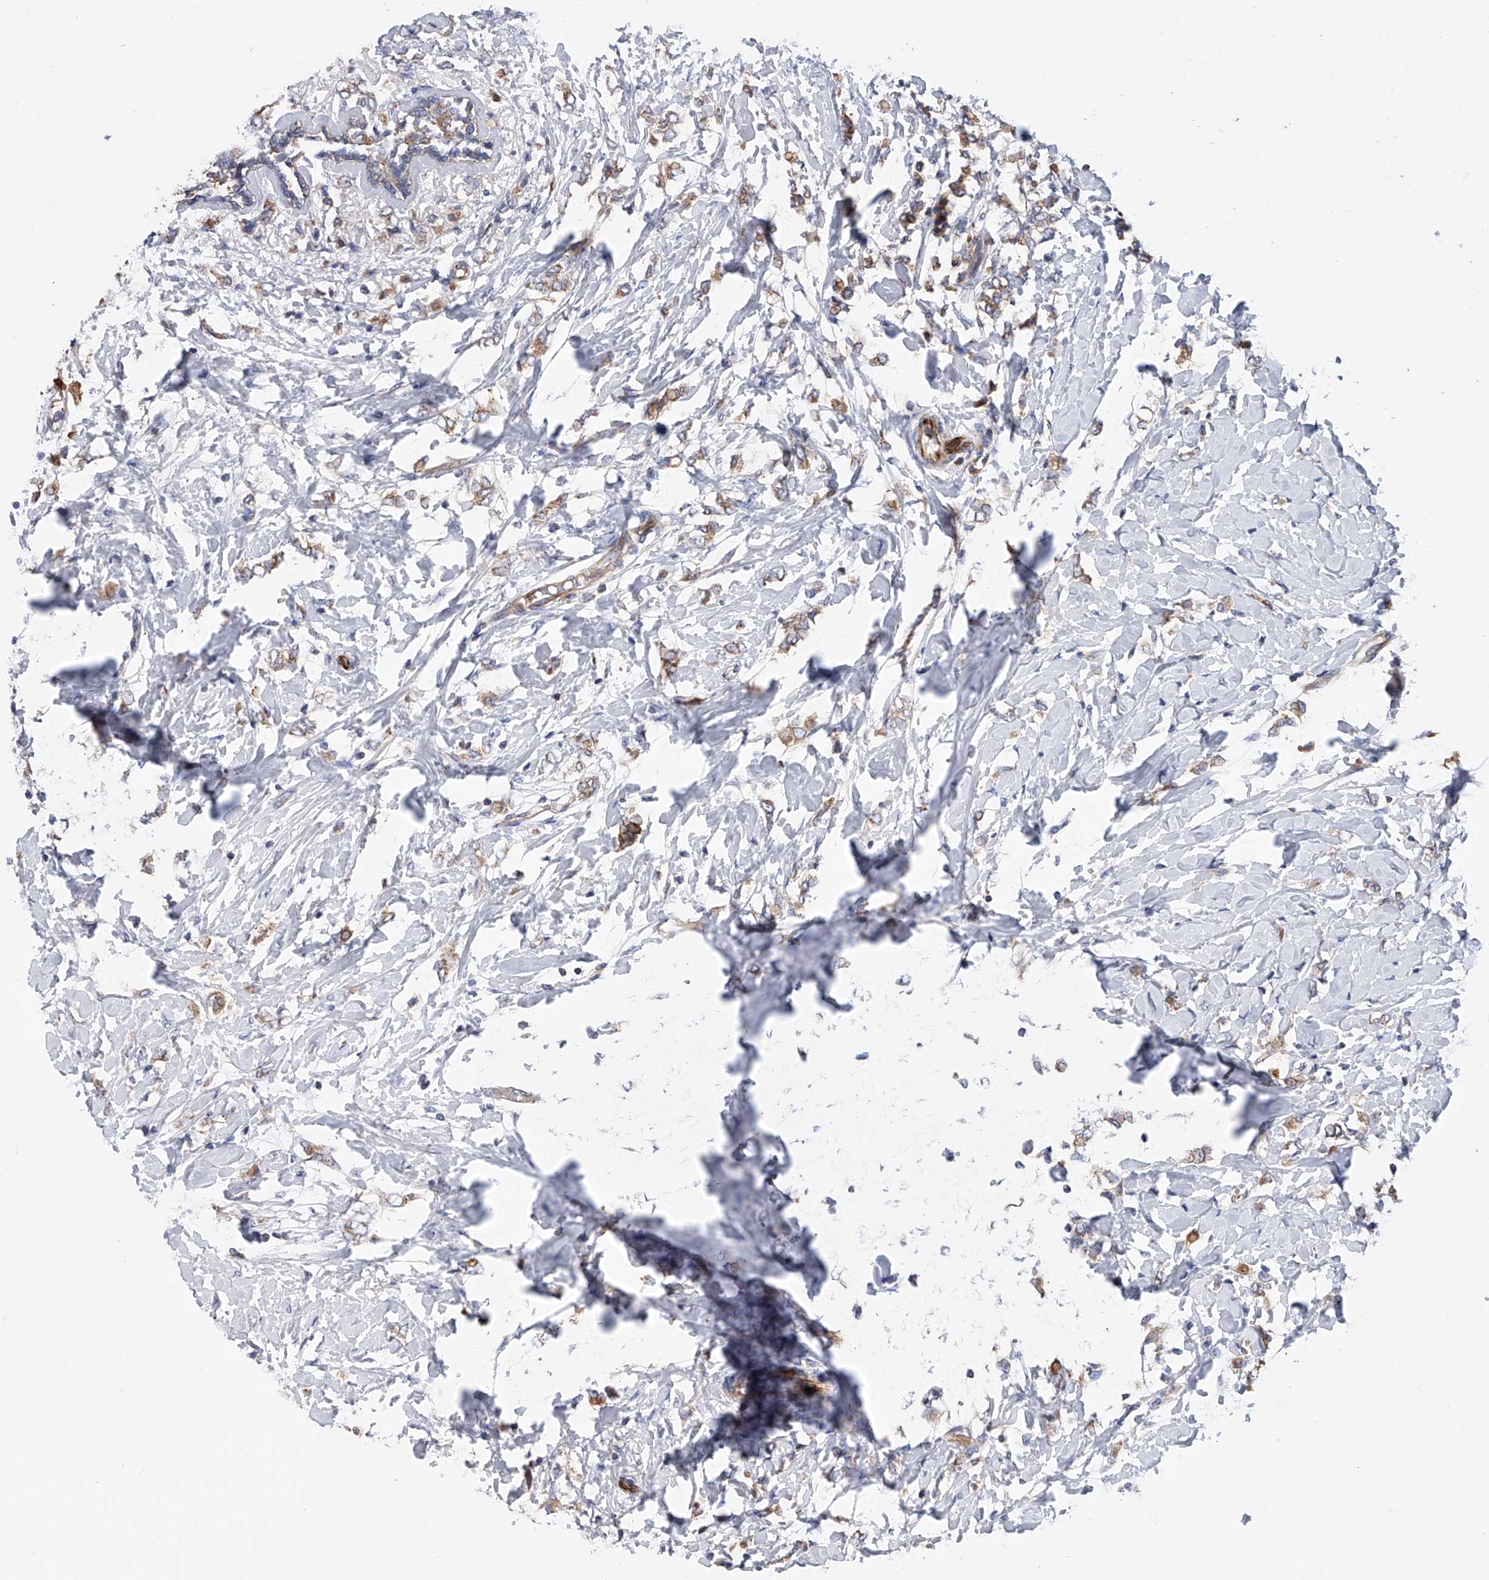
{"staining": {"intensity": "moderate", "quantity": ">75%", "location": "cytoplasmic/membranous"}, "tissue": "breast cancer", "cell_type": "Tumor cells", "image_type": "cancer", "snomed": [{"axis": "morphology", "description": "Normal tissue, NOS"}, {"axis": "morphology", "description": "Lobular carcinoma"}, {"axis": "topography", "description": "Breast"}], "caption": "Breast cancer stained for a protein (brown) exhibits moderate cytoplasmic/membranous positive staining in about >75% of tumor cells.", "gene": "MLYCD", "patient": {"sex": "female", "age": 47}}